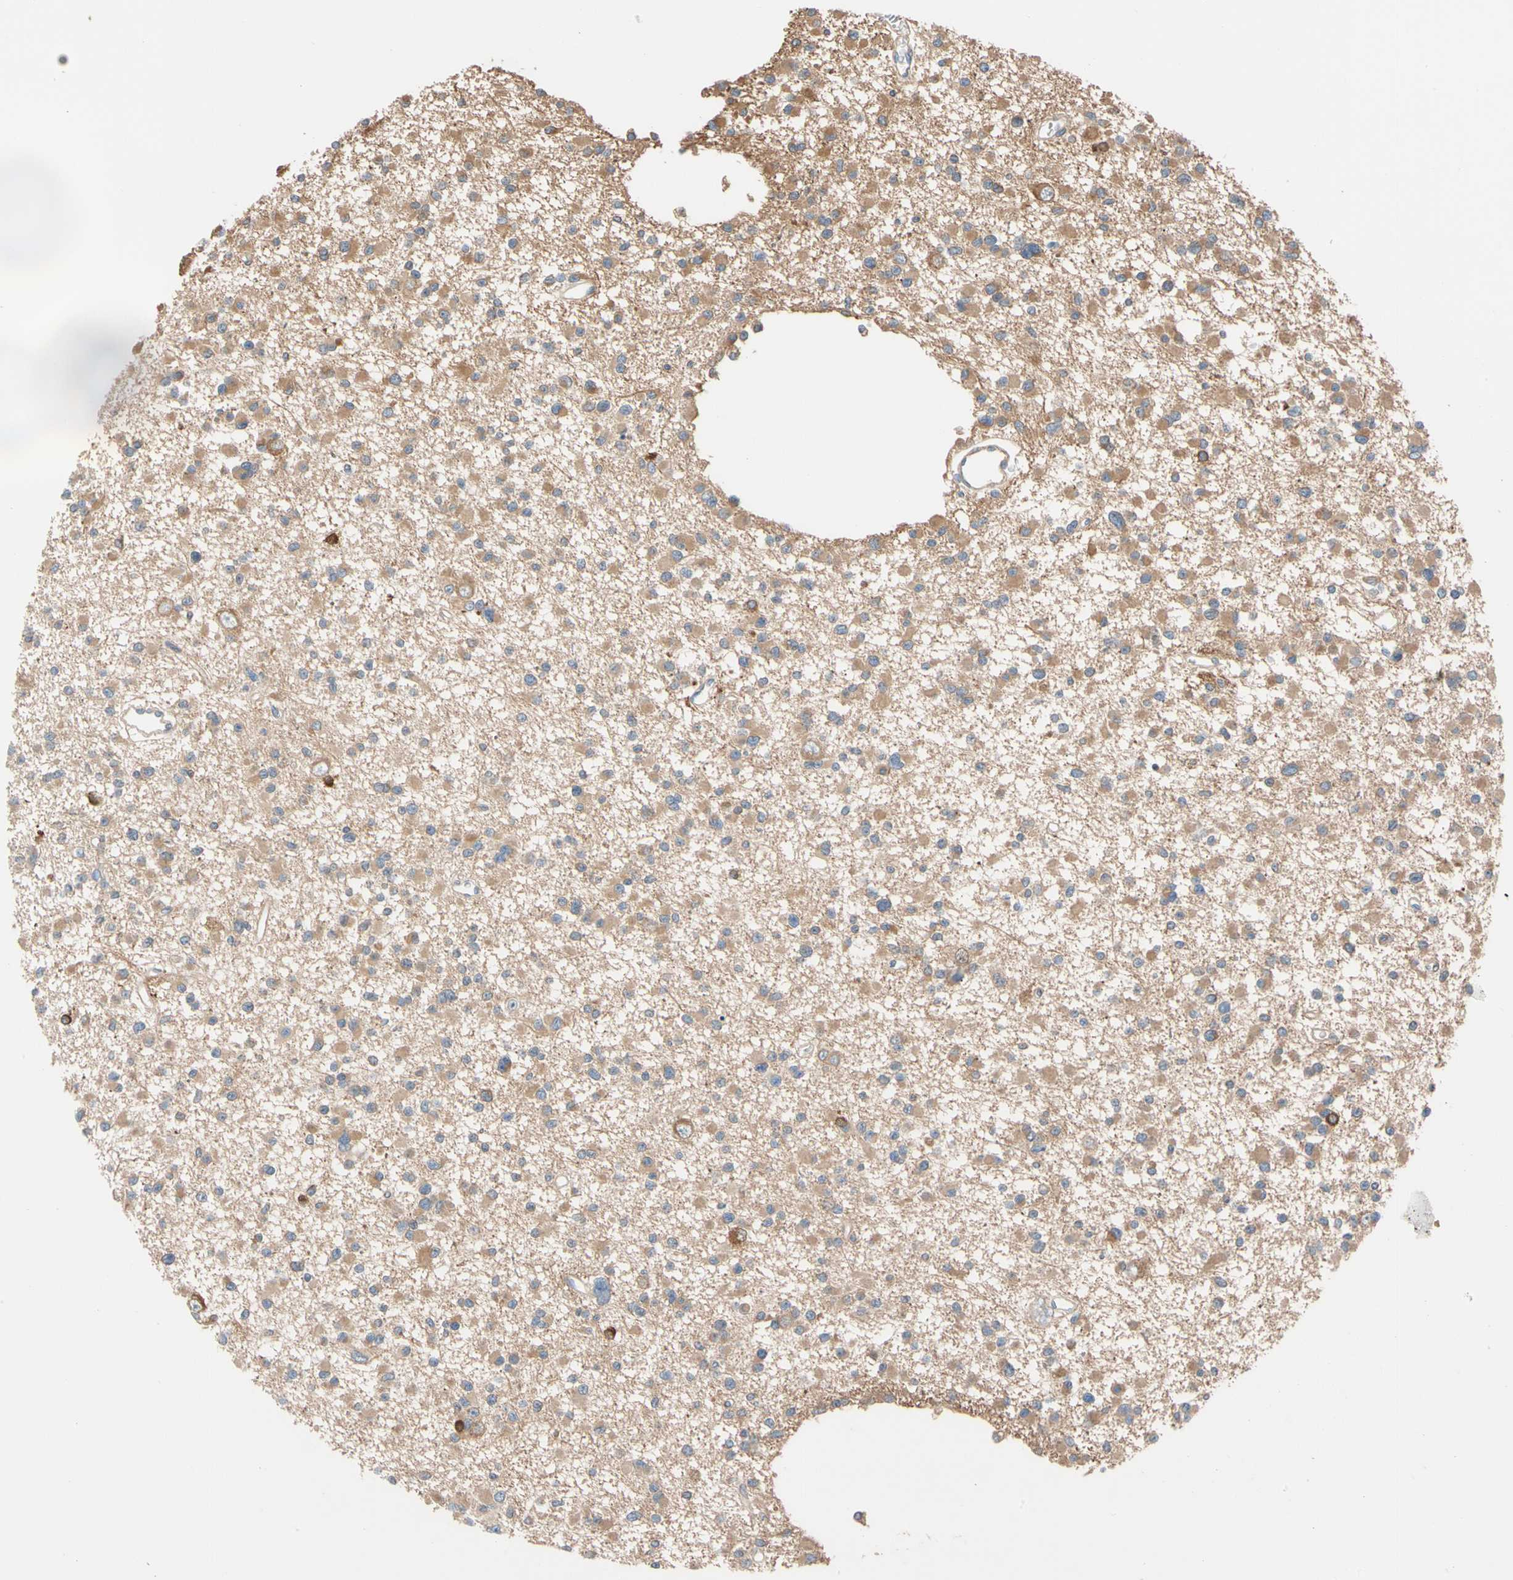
{"staining": {"intensity": "weak", "quantity": ">75%", "location": "cytoplasmic/membranous"}, "tissue": "glioma", "cell_type": "Tumor cells", "image_type": "cancer", "snomed": [{"axis": "morphology", "description": "Glioma, malignant, Low grade"}, {"axis": "topography", "description": "Brain"}], "caption": "A brown stain labels weak cytoplasmic/membranous expression of a protein in human low-grade glioma (malignant) tumor cells.", "gene": "ENTREP3", "patient": {"sex": "female", "age": 22}}